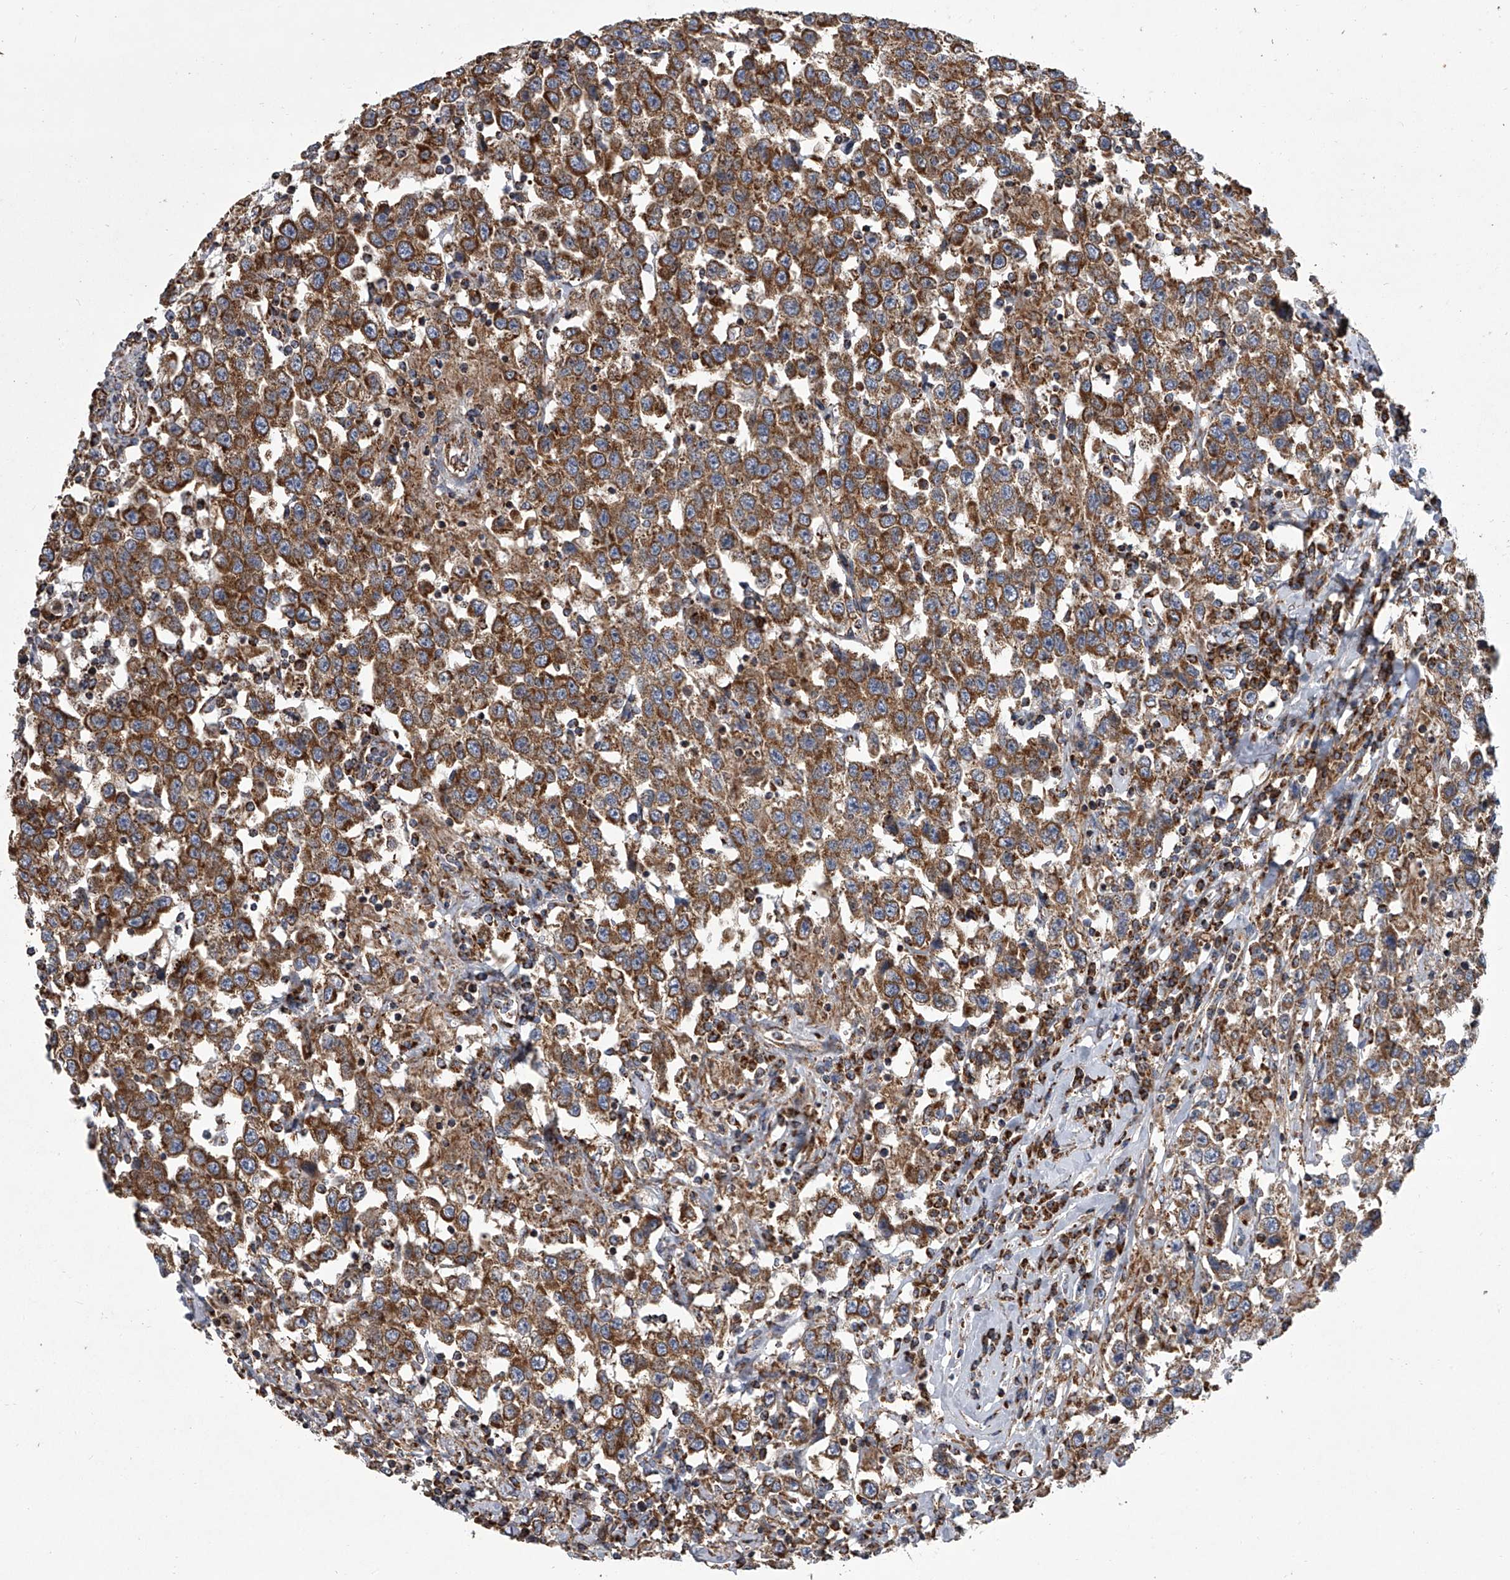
{"staining": {"intensity": "strong", "quantity": ">75%", "location": "cytoplasmic/membranous"}, "tissue": "testis cancer", "cell_type": "Tumor cells", "image_type": "cancer", "snomed": [{"axis": "morphology", "description": "Seminoma, NOS"}, {"axis": "topography", "description": "Testis"}], "caption": "Protein expression analysis of testis cancer reveals strong cytoplasmic/membranous expression in about >75% of tumor cells.", "gene": "ZC3H15", "patient": {"sex": "male", "age": 41}}